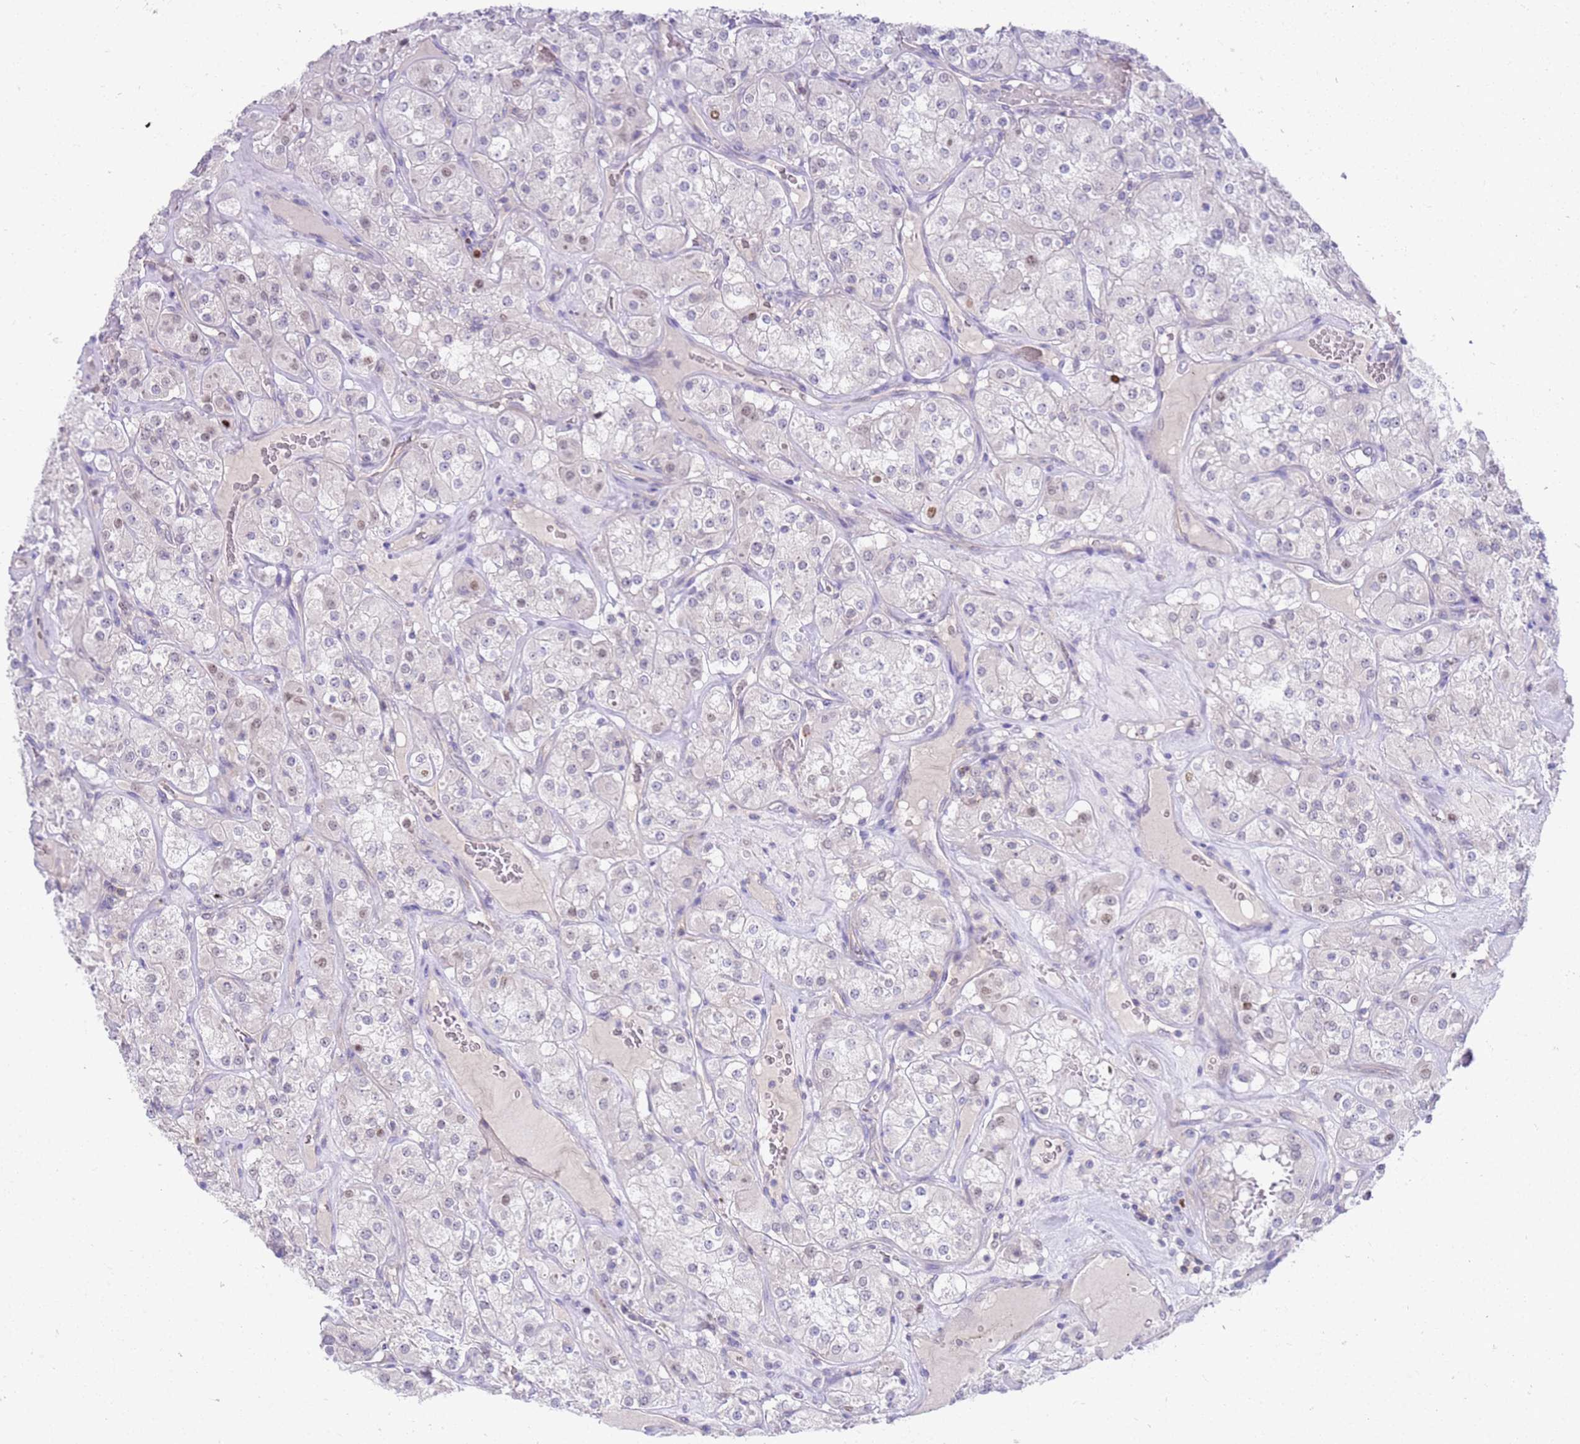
{"staining": {"intensity": "negative", "quantity": "none", "location": "none"}, "tissue": "renal cancer", "cell_type": "Tumor cells", "image_type": "cancer", "snomed": [{"axis": "morphology", "description": "Adenocarcinoma, NOS"}, {"axis": "topography", "description": "Kidney"}], "caption": "Renal adenocarcinoma was stained to show a protein in brown. There is no significant expression in tumor cells. (DAB IHC visualized using brightfield microscopy, high magnification).", "gene": "STK25", "patient": {"sex": "male", "age": 77}}